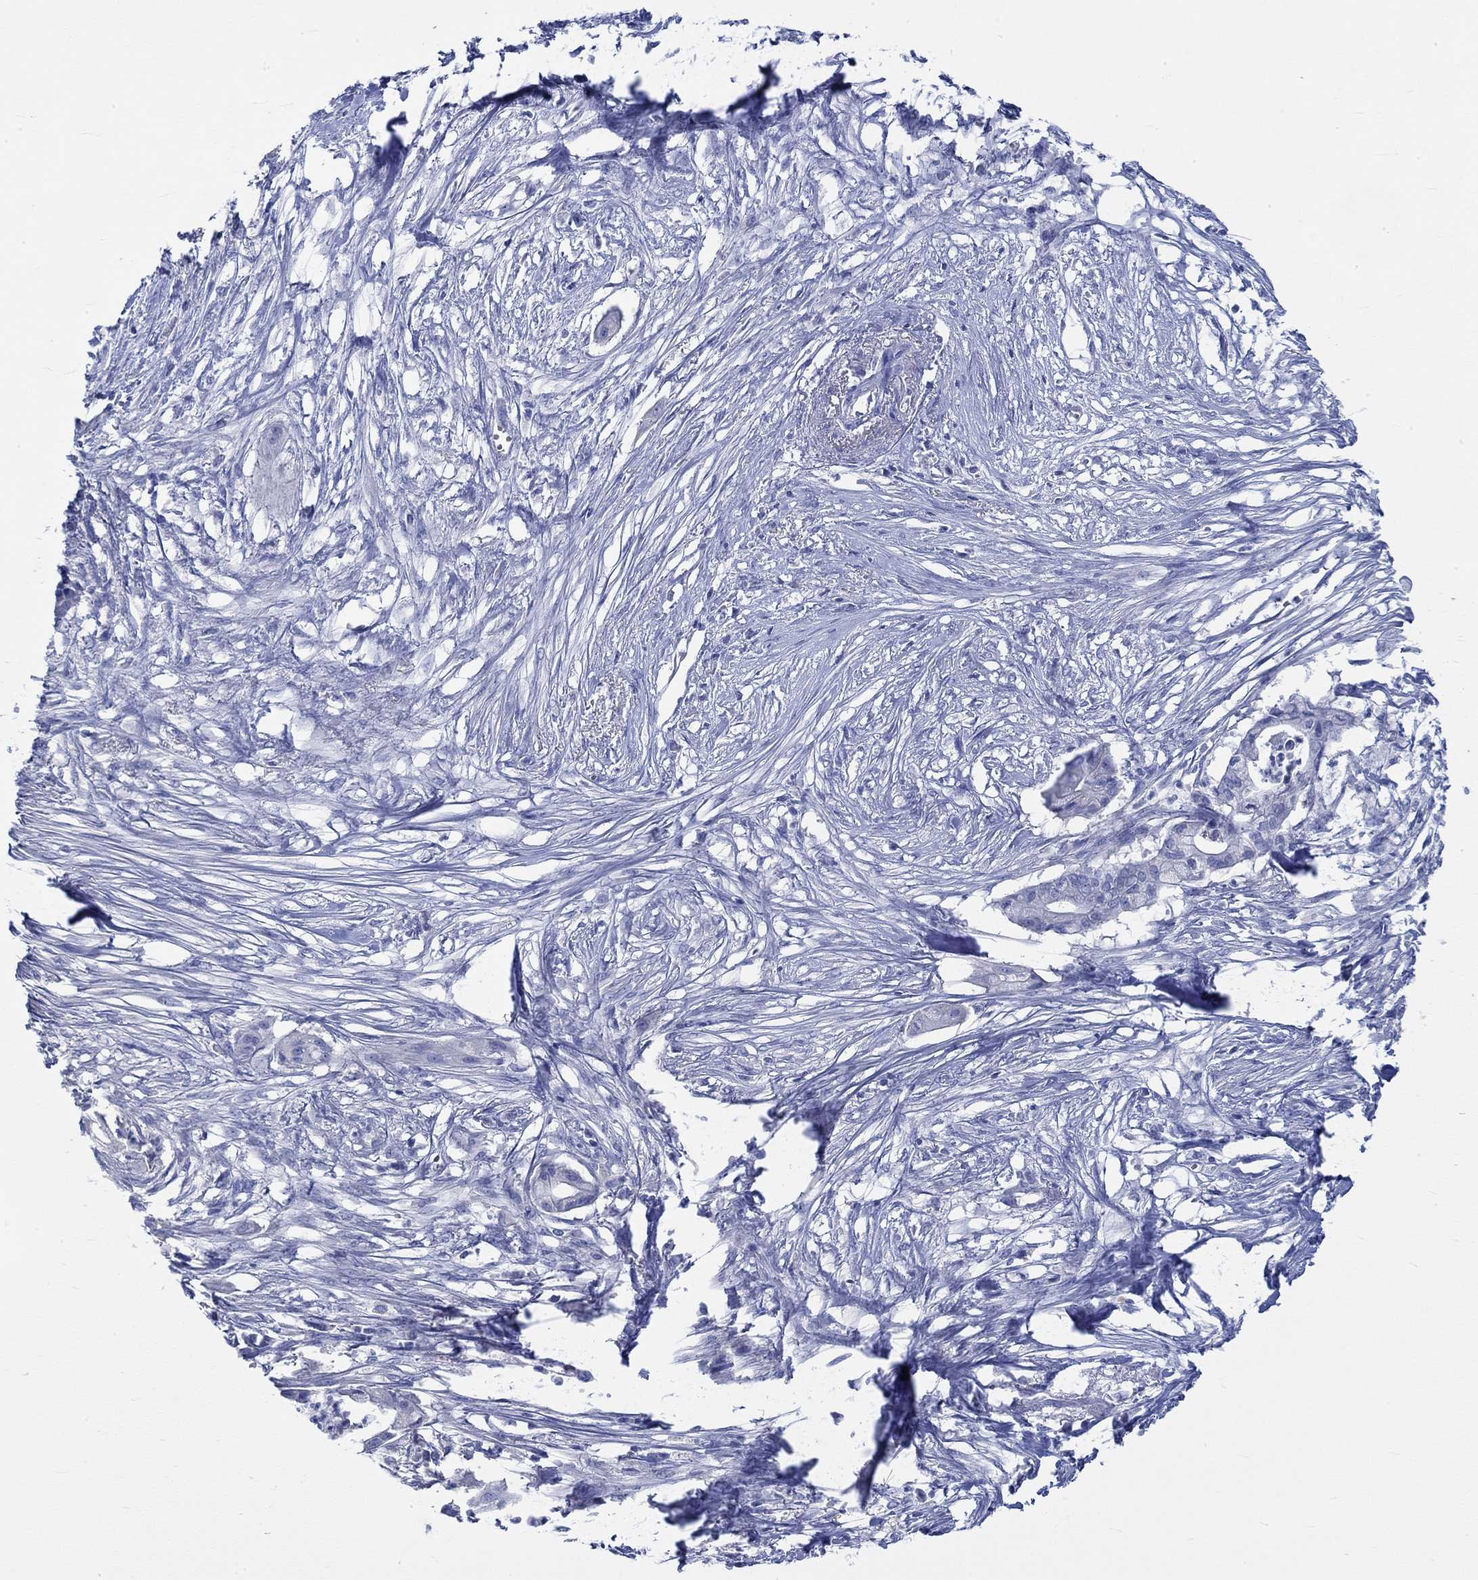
{"staining": {"intensity": "negative", "quantity": "none", "location": "none"}, "tissue": "pancreatic cancer", "cell_type": "Tumor cells", "image_type": "cancer", "snomed": [{"axis": "morphology", "description": "Normal tissue, NOS"}, {"axis": "morphology", "description": "Adenocarcinoma, NOS"}, {"axis": "topography", "description": "Pancreas"}], "caption": "IHC image of pancreatic adenocarcinoma stained for a protein (brown), which shows no staining in tumor cells. (Brightfield microscopy of DAB immunohistochemistry (IHC) at high magnification).", "gene": "KCNA1", "patient": {"sex": "female", "age": 58}}